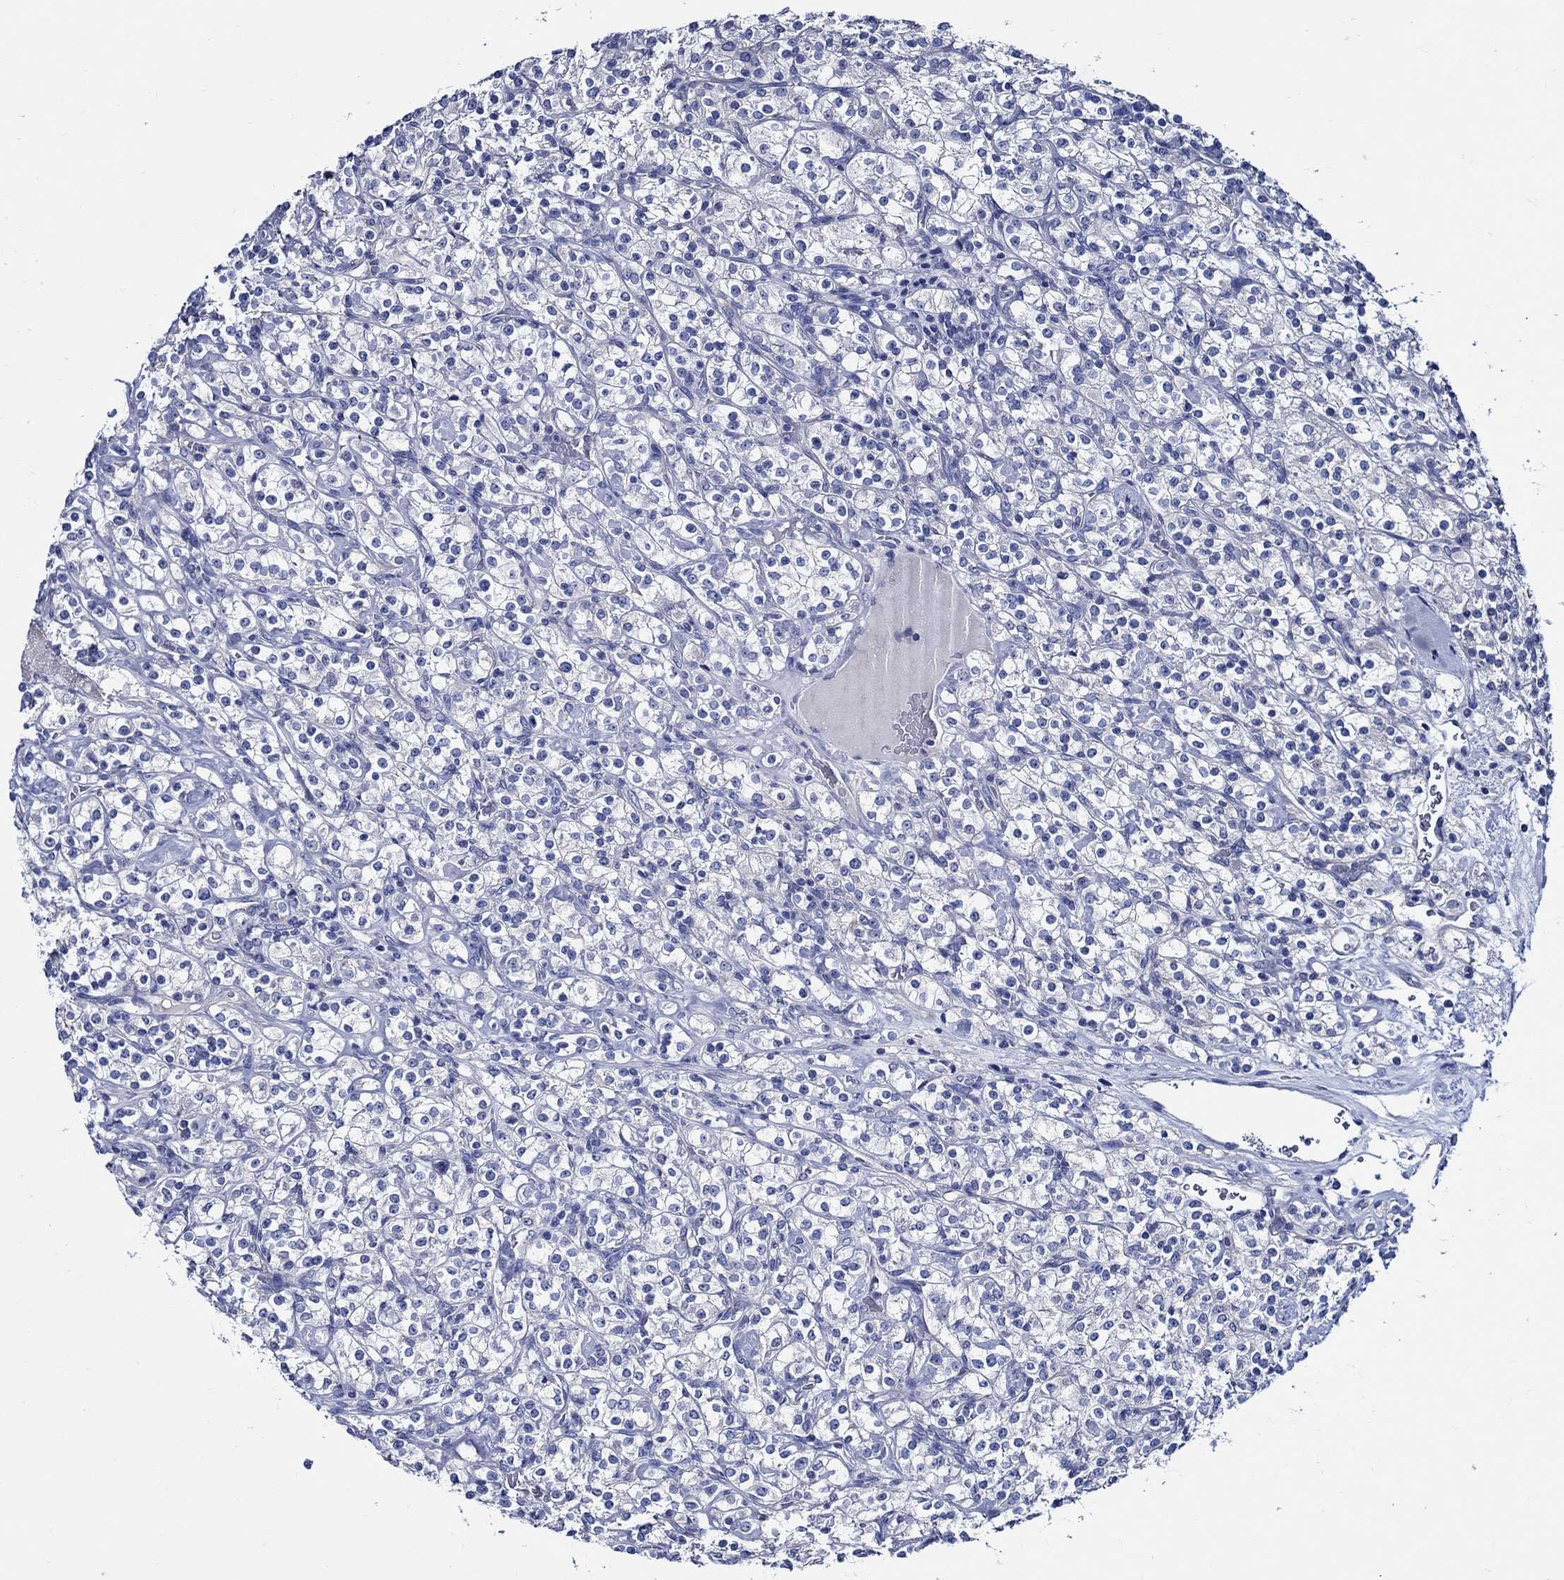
{"staining": {"intensity": "negative", "quantity": "none", "location": "none"}, "tissue": "renal cancer", "cell_type": "Tumor cells", "image_type": "cancer", "snomed": [{"axis": "morphology", "description": "Adenocarcinoma, NOS"}, {"axis": "topography", "description": "Kidney"}], "caption": "Adenocarcinoma (renal) stained for a protein using immunohistochemistry displays no positivity tumor cells.", "gene": "SKOR1", "patient": {"sex": "male", "age": 77}}